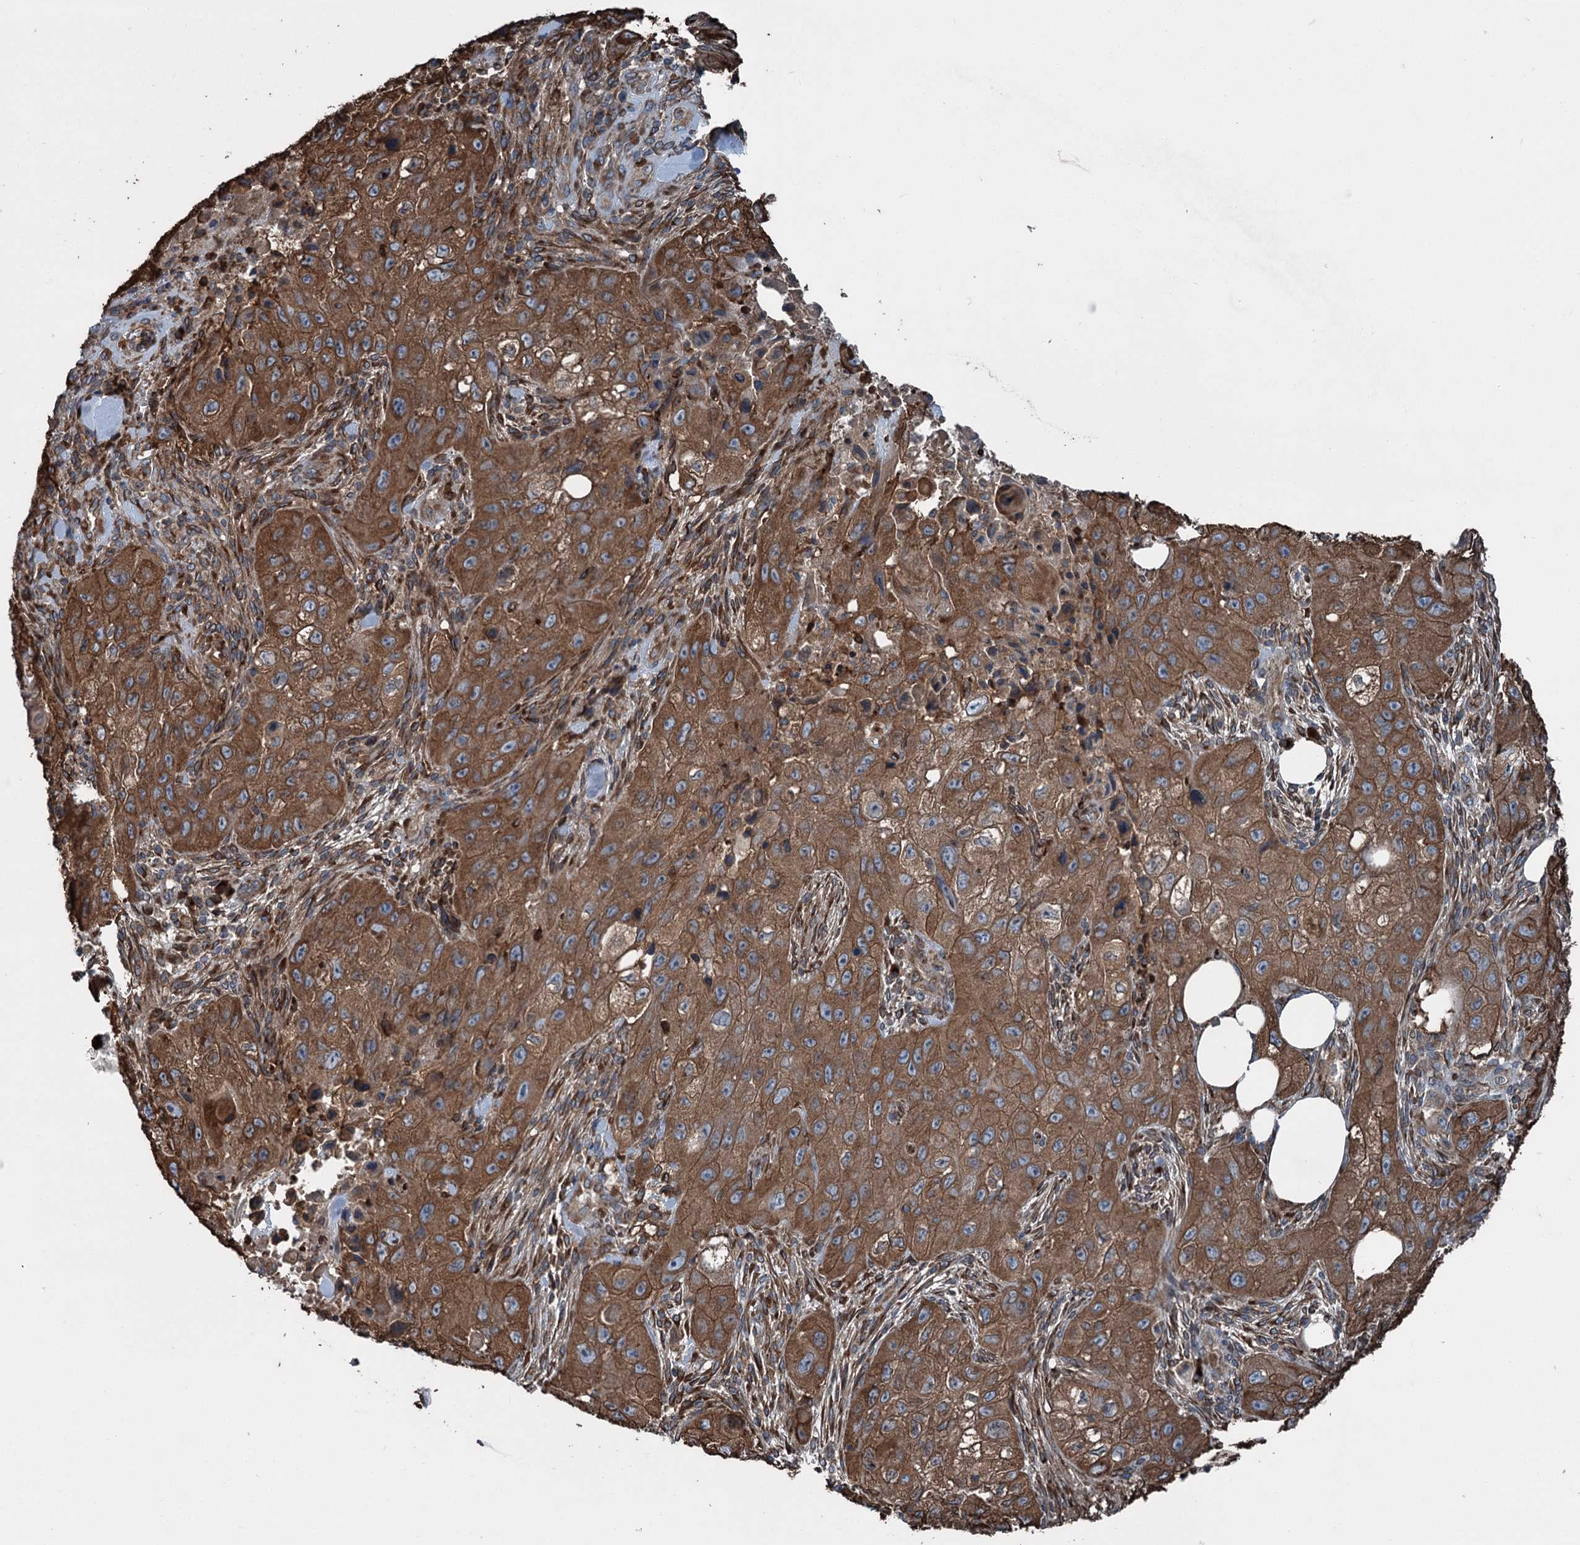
{"staining": {"intensity": "strong", "quantity": ">75%", "location": "cytoplasmic/membranous"}, "tissue": "skin cancer", "cell_type": "Tumor cells", "image_type": "cancer", "snomed": [{"axis": "morphology", "description": "Squamous cell carcinoma, NOS"}, {"axis": "topography", "description": "Skin"}, {"axis": "topography", "description": "Subcutis"}], "caption": "Human skin cancer stained with a brown dye demonstrates strong cytoplasmic/membranous positive expression in approximately >75% of tumor cells.", "gene": "CALCOCO1", "patient": {"sex": "male", "age": 73}}